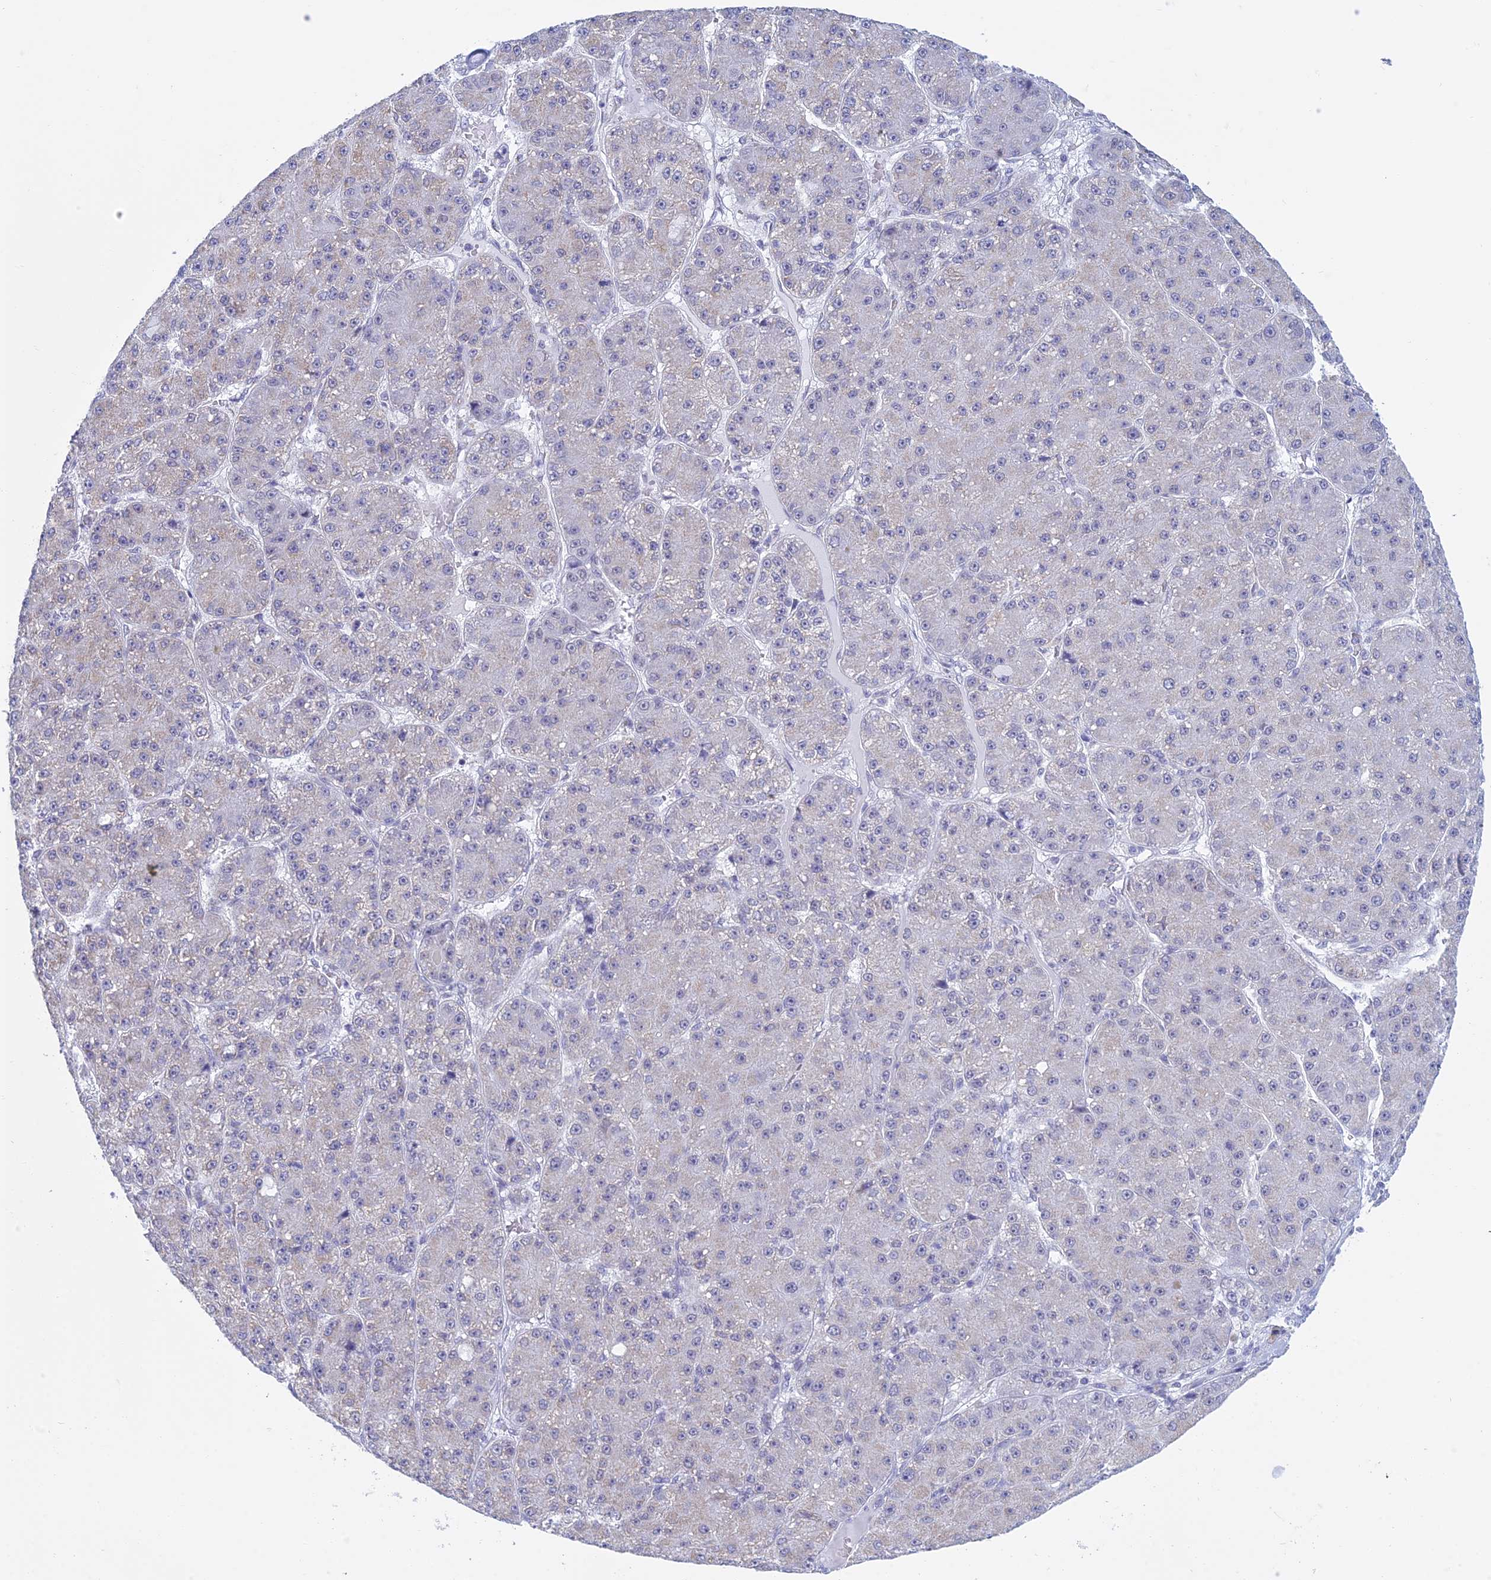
{"staining": {"intensity": "negative", "quantity": "none", "location": "none"}, "tissue": "liver cancer", "cell_type": "Tumor cells", "image_type": "cancer", "snomed": [{"axis": "morphology", "description": "Carcinoma, Hepatocellular, NOS"}, {"axis": "topography", "description": "Liver"}], "caption": "Protein analysis of liver hepatocellular carcinoma reveals no significant staining in tumor cells.", "gene": "KLF14", "patient": {"sex": "male", "age": 67}}